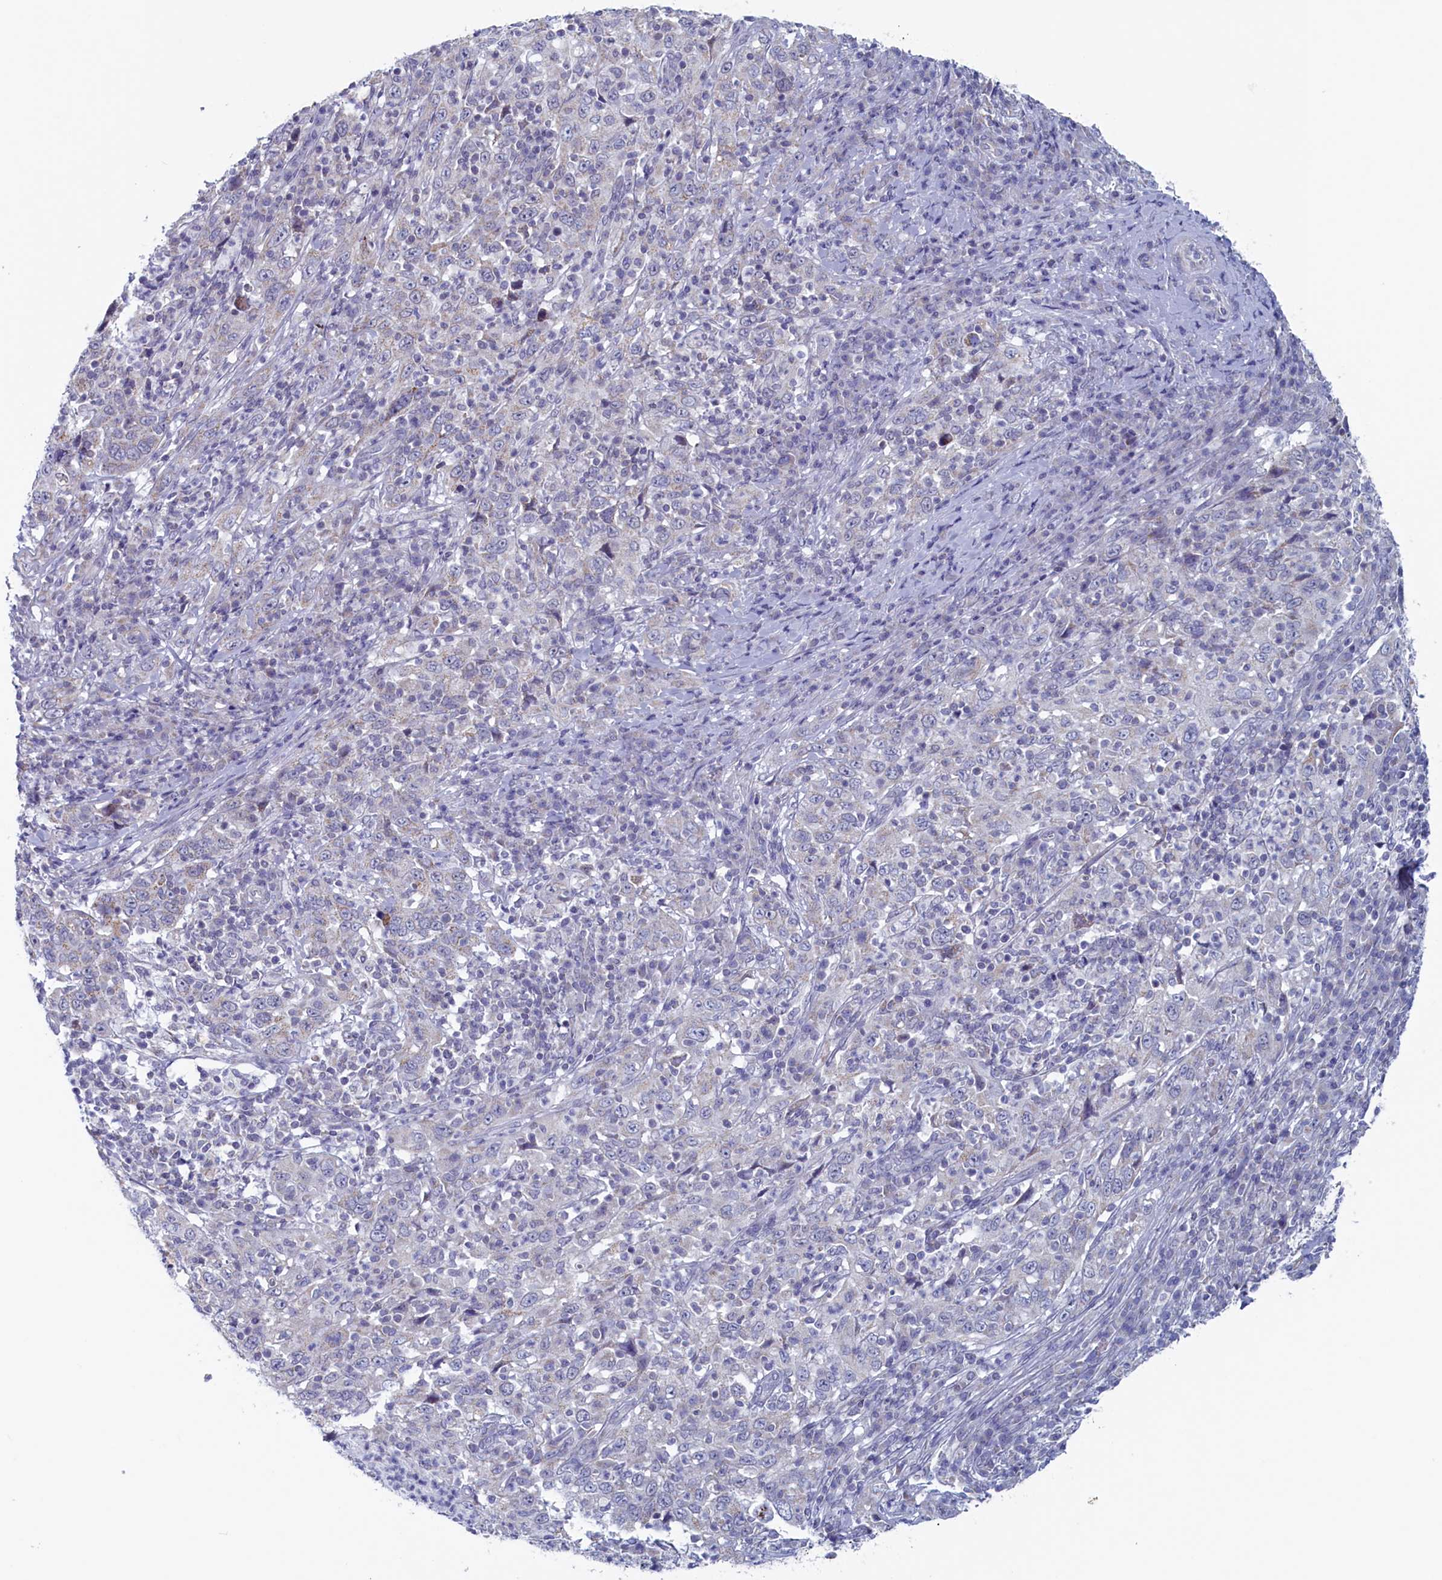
{"staining": {"intensity": "negative", "quantity": "none", "location": "none"}, "tissue": "cervical cancer", "cell_type": "Tumor cells", "image_type": "cancer", "snomed": [{"axis": "morphology", "description": "Squamous cell carcinoma, NOS"}, {"axis": "topography", "description": "Cervix"}], "caption": "Photomicrograph shows no significant protein staining in tumor cells of cervical cancer (squamous cell carcinoma).", "gene": "WDR76", "patient": {"sex": "female", "age": 46}}